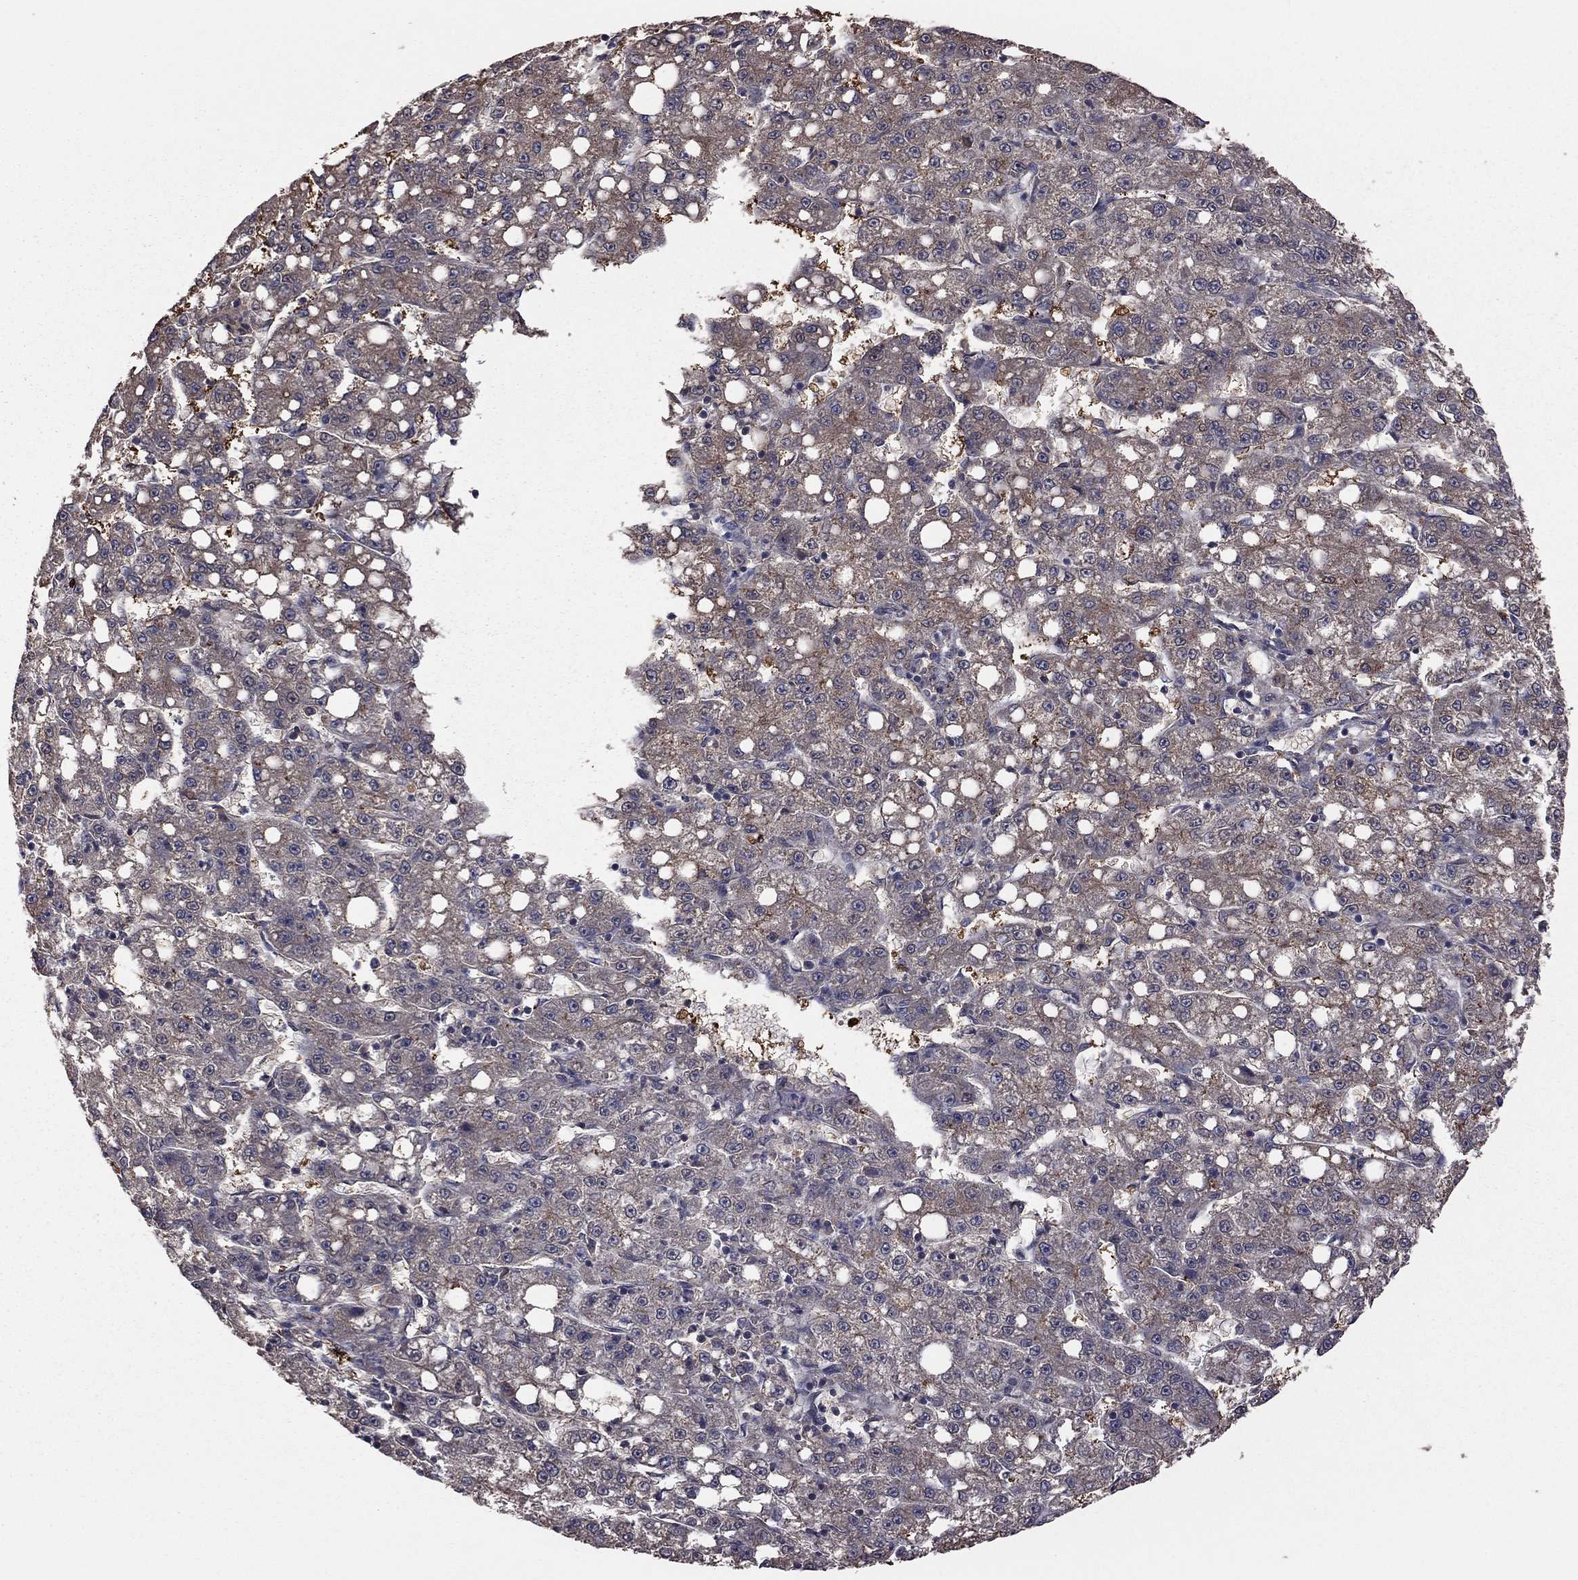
{"staining": {"intensity": "moderate", "quantity": "25%-75%", "location": "cytoplasmic/membranous"}, "tissue": "liver cancer", "cell_type": "Tumor cells", "image_type": "cancer", "snomed": [{"axis": "morphology", "description": "Carcinoma, Hepatocellular, NOS"}, {"axis": "topography", "description": "Liver"}], "caption": "The image demonstrates immunohistochemical staining of hepatocellular carcinoma (liver). There is moderate cytoplasmic/membranous expression is present in approximately 25%-75% of tumor cells.", "gene": "TSNARE1", "patient": {"sex": "female", "age": 65}}